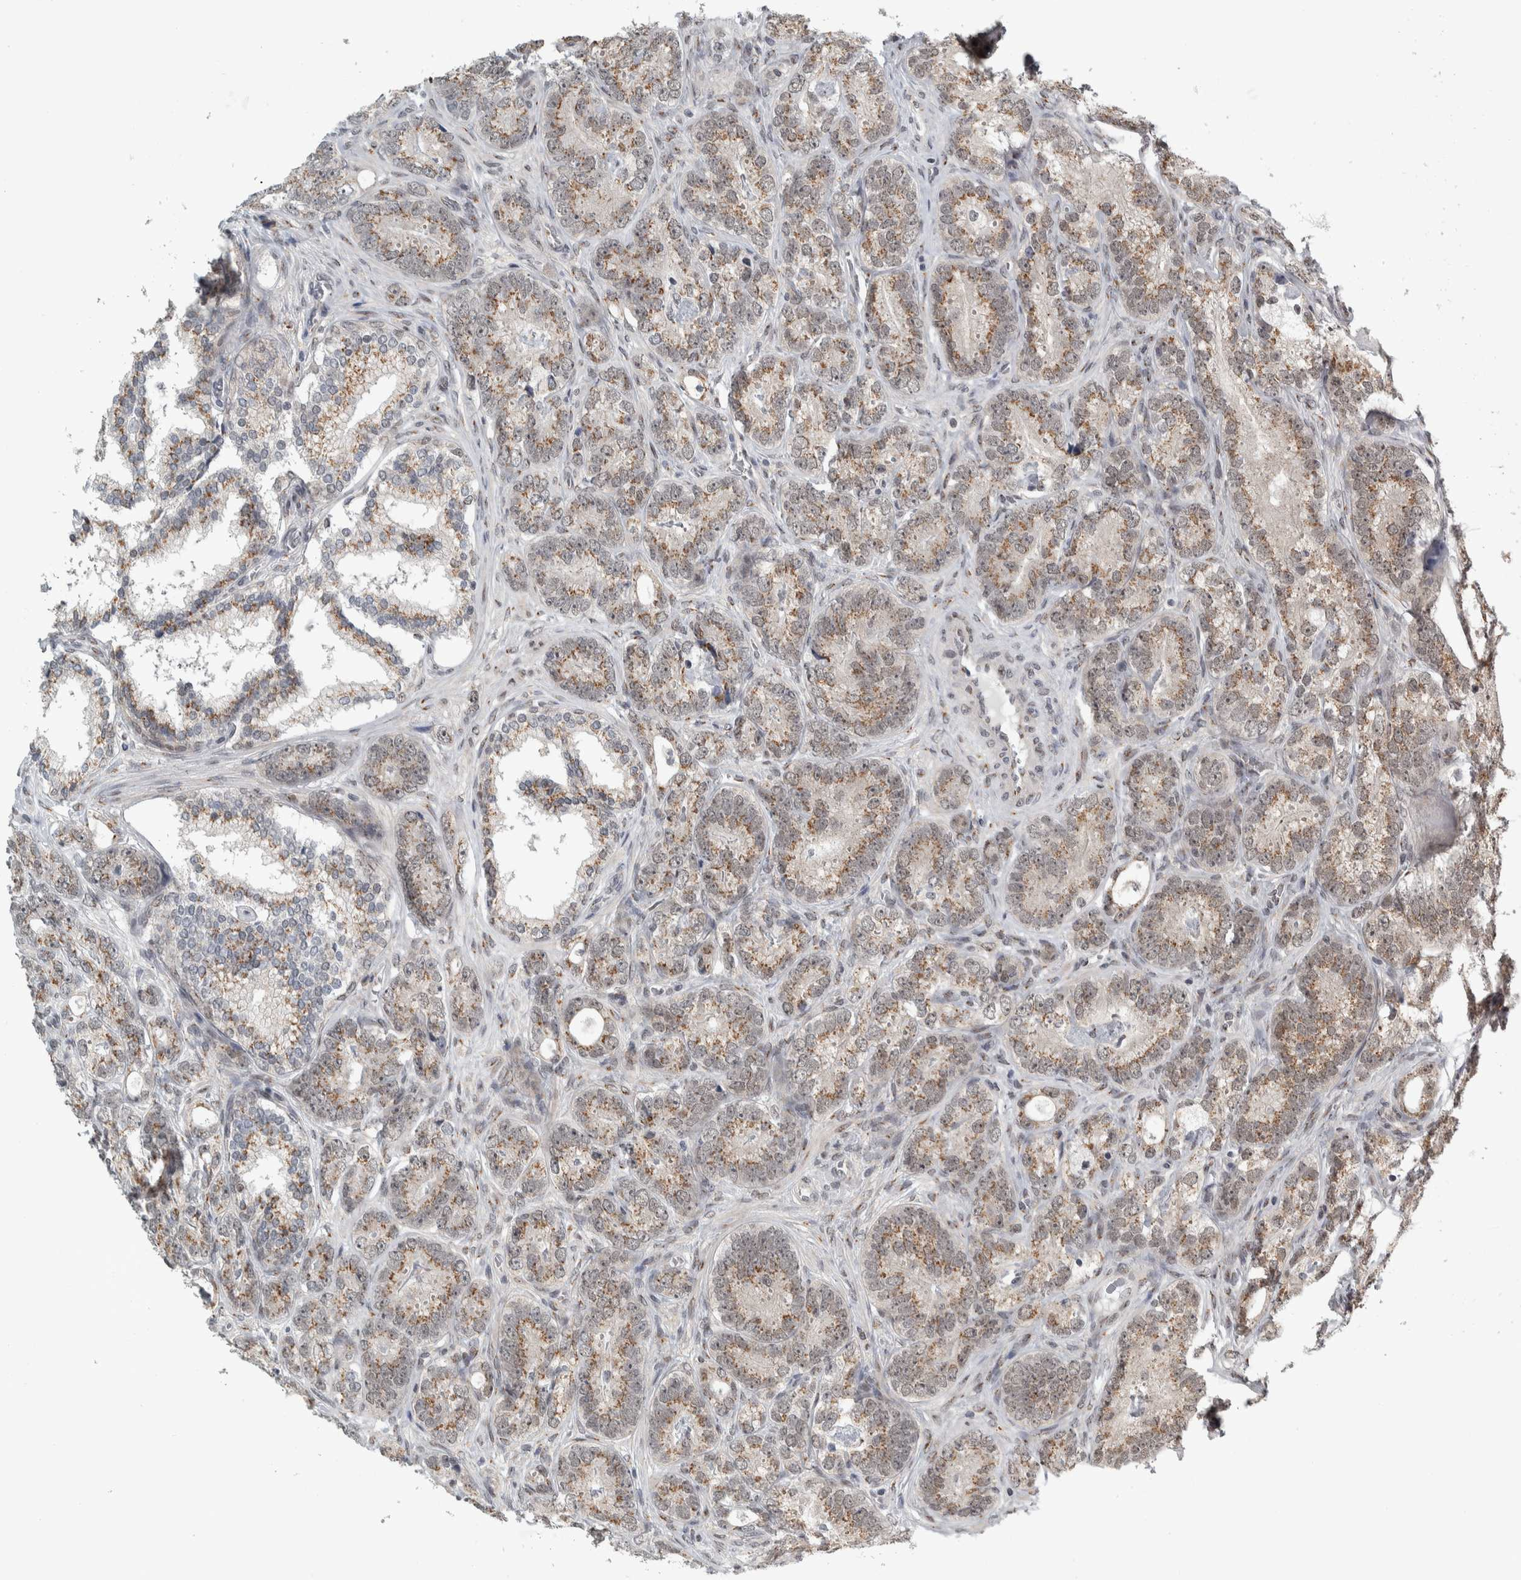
{"staining": {"intensity": "weak", "quantity": ">75%", "location": "cytoplasmic/membranous"}, "tissue": "prostate cancer", "cell_type": "Tumor cells", "image_type": "cancer", "snomed": [{"axis": "morphology", "description": "Adenocarcinoma, High grade"}, {"axis": "topography", "description": "Prostate"}], "caption": "Immunohistochemistry (IHC) image of prostate cancer stained for a protein (brown), which shows low levels of weak cytoplasmic/membranous staining in about >75% of tumor cells.", "gene": "ZMYND8", "patient": {"sex": "male", "age": 56}}